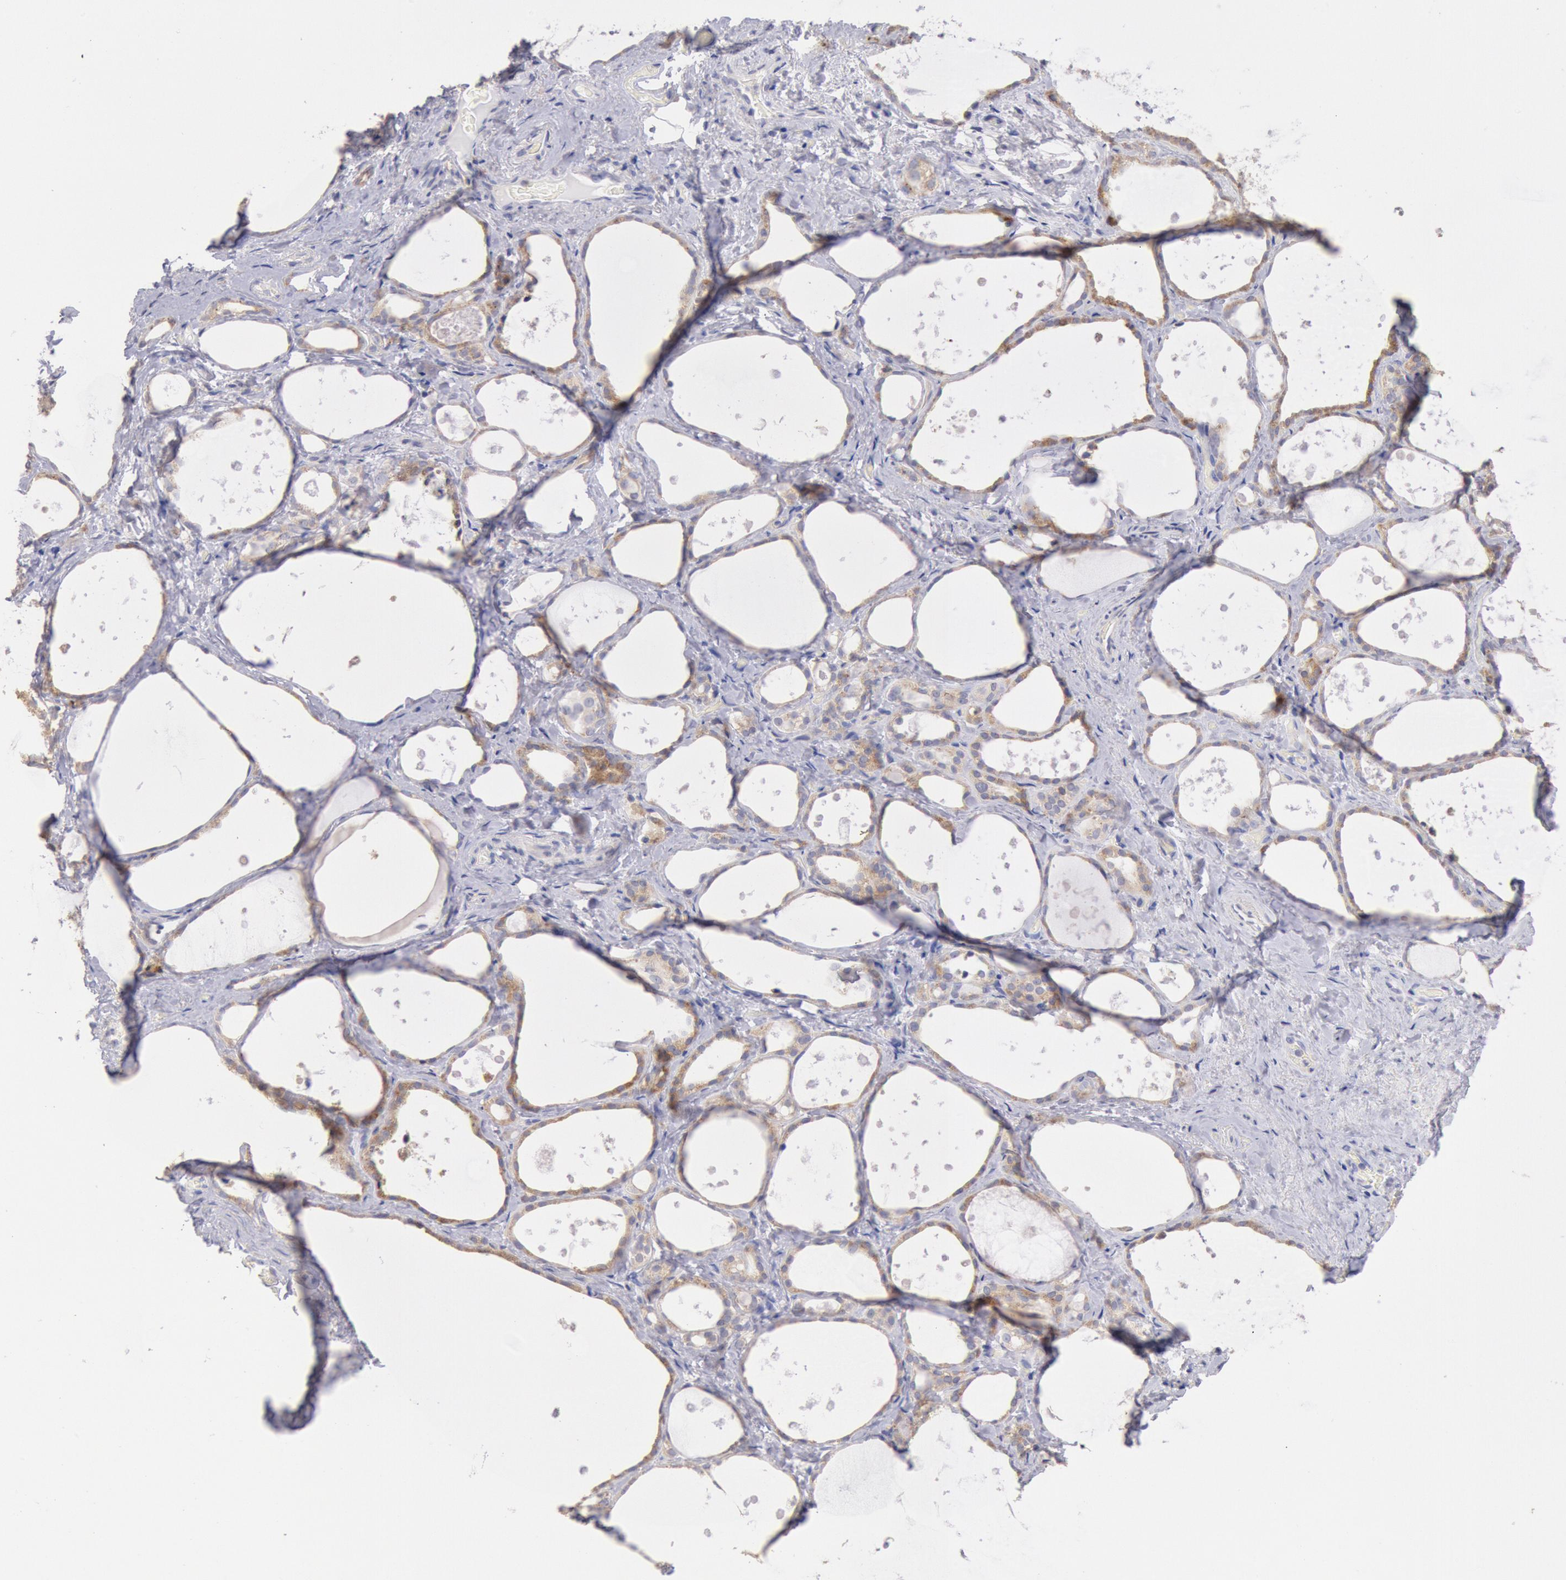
{"staining": {"intensity": "moderate", "quantity": ">75%", "location": "cytoplasmic/membranous"}, "tissue": "thyroid gland", "cell_type": "Glandular cells", "image_type": "normal", "snomed": [{"axis": "morphology", "description": "Normal tissue, NOS"}, {"axis": "topography", "description": "Thyroid gland"}], "caption": "Protein analysis of benign thyroid gland demonstrates moderate cytoplasmic/membranous expression in approximately >75% of glandular cells. Using DAB (brown) and hematoxylin (blue) stains, captured at high magnification using brightfield microscopy.", "gene": "GAL3ST1", "patient": {"sex": "female", "age": 75}}